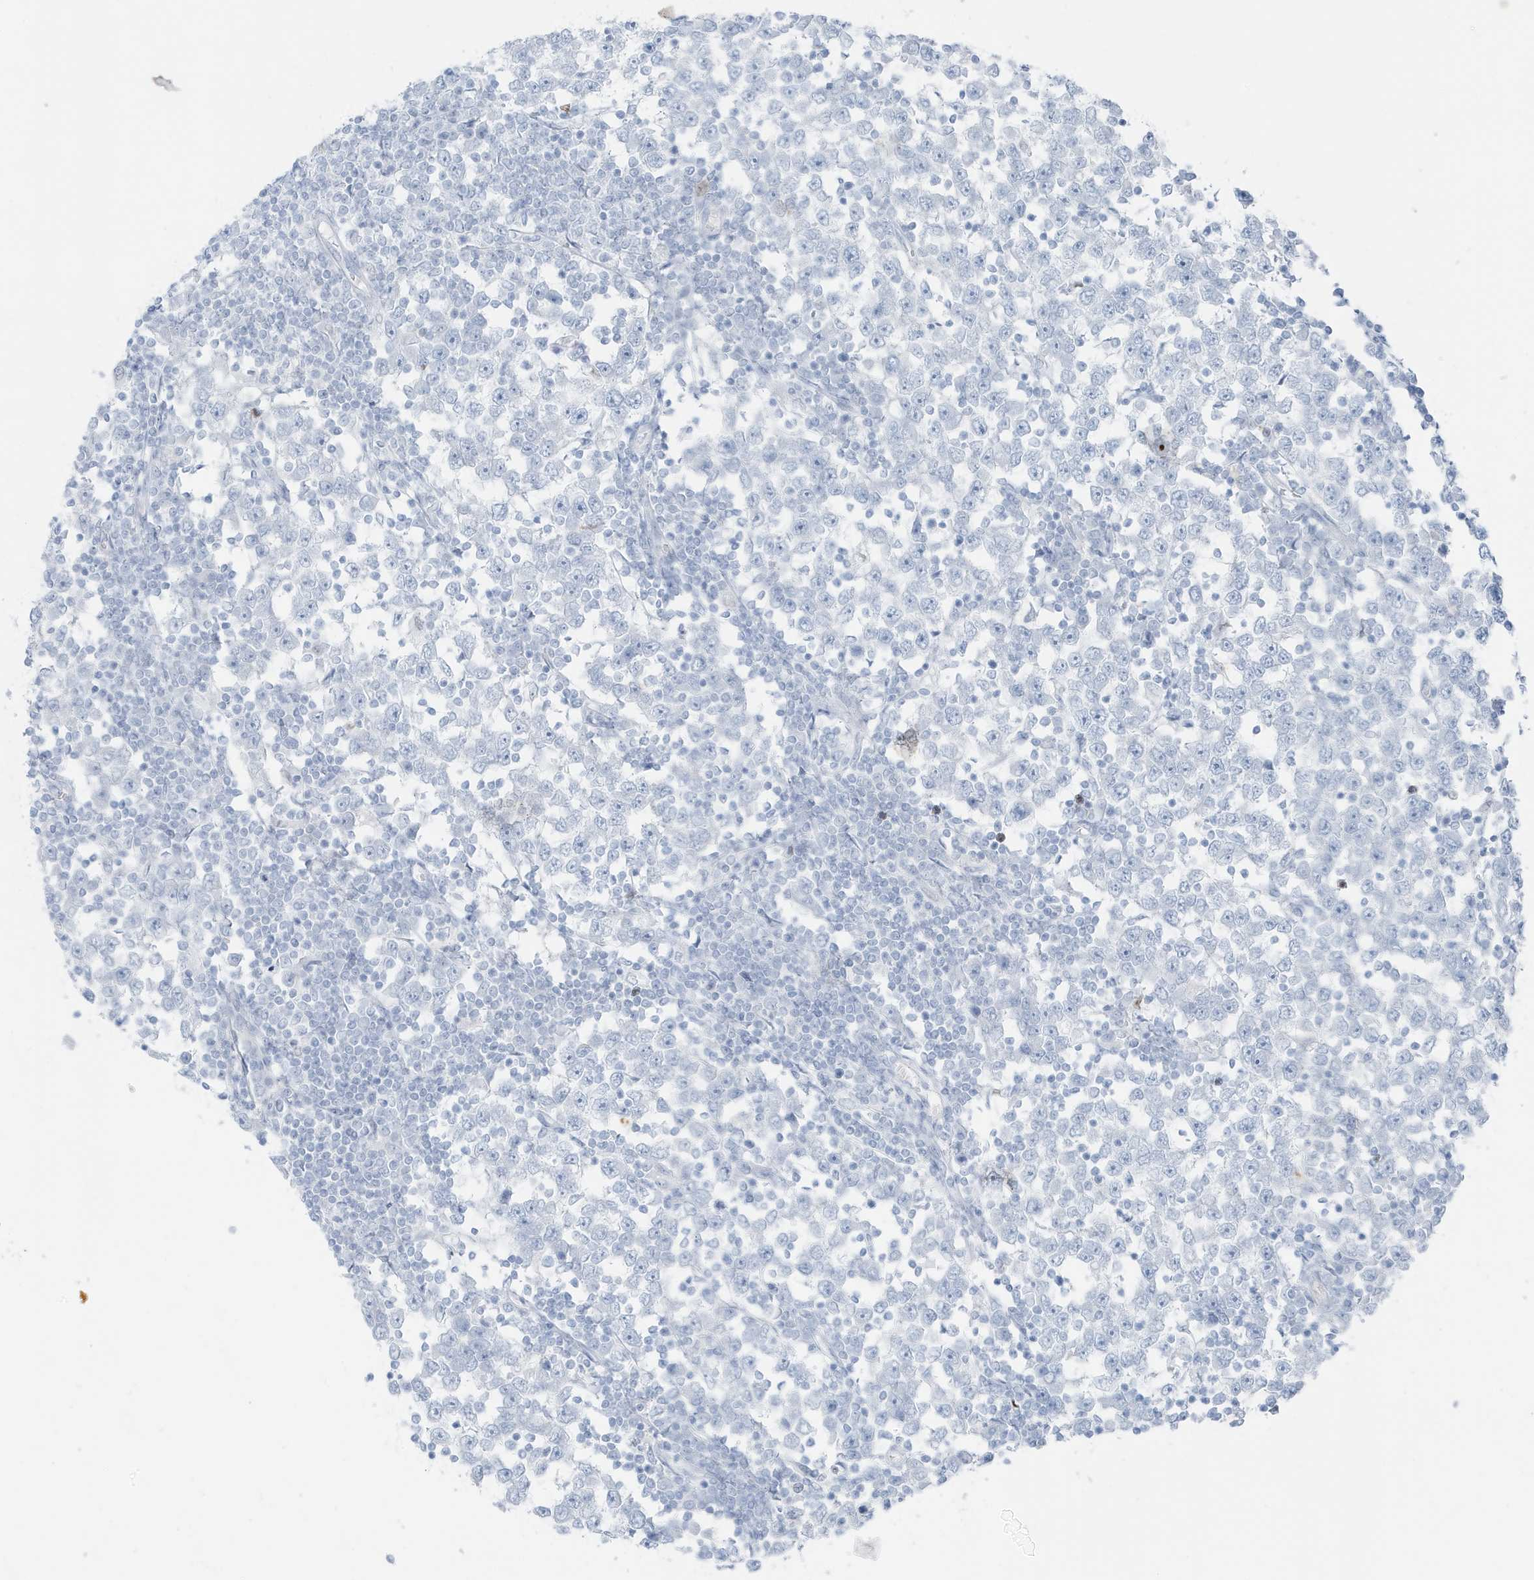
{"staining": {"intensity": "negative", "quantity": "none", "location": "none"}, "tissue": "testis cancer", "cell_type": "Tumor cells", "image_type": "cancer", "snomed": [{"axis": "morphology", "description": "Seminoma, NOS"}, {"axis": "topography", "description": "Testis"}], "caption": "Immunohistochemistry (IHC) photomicrograph of human seminoma (testis) stained for a protein (brown), which displays no expression in tumor cells.", "gene": "ZFP64", "patient": {"sex": "male", "age": 65}}